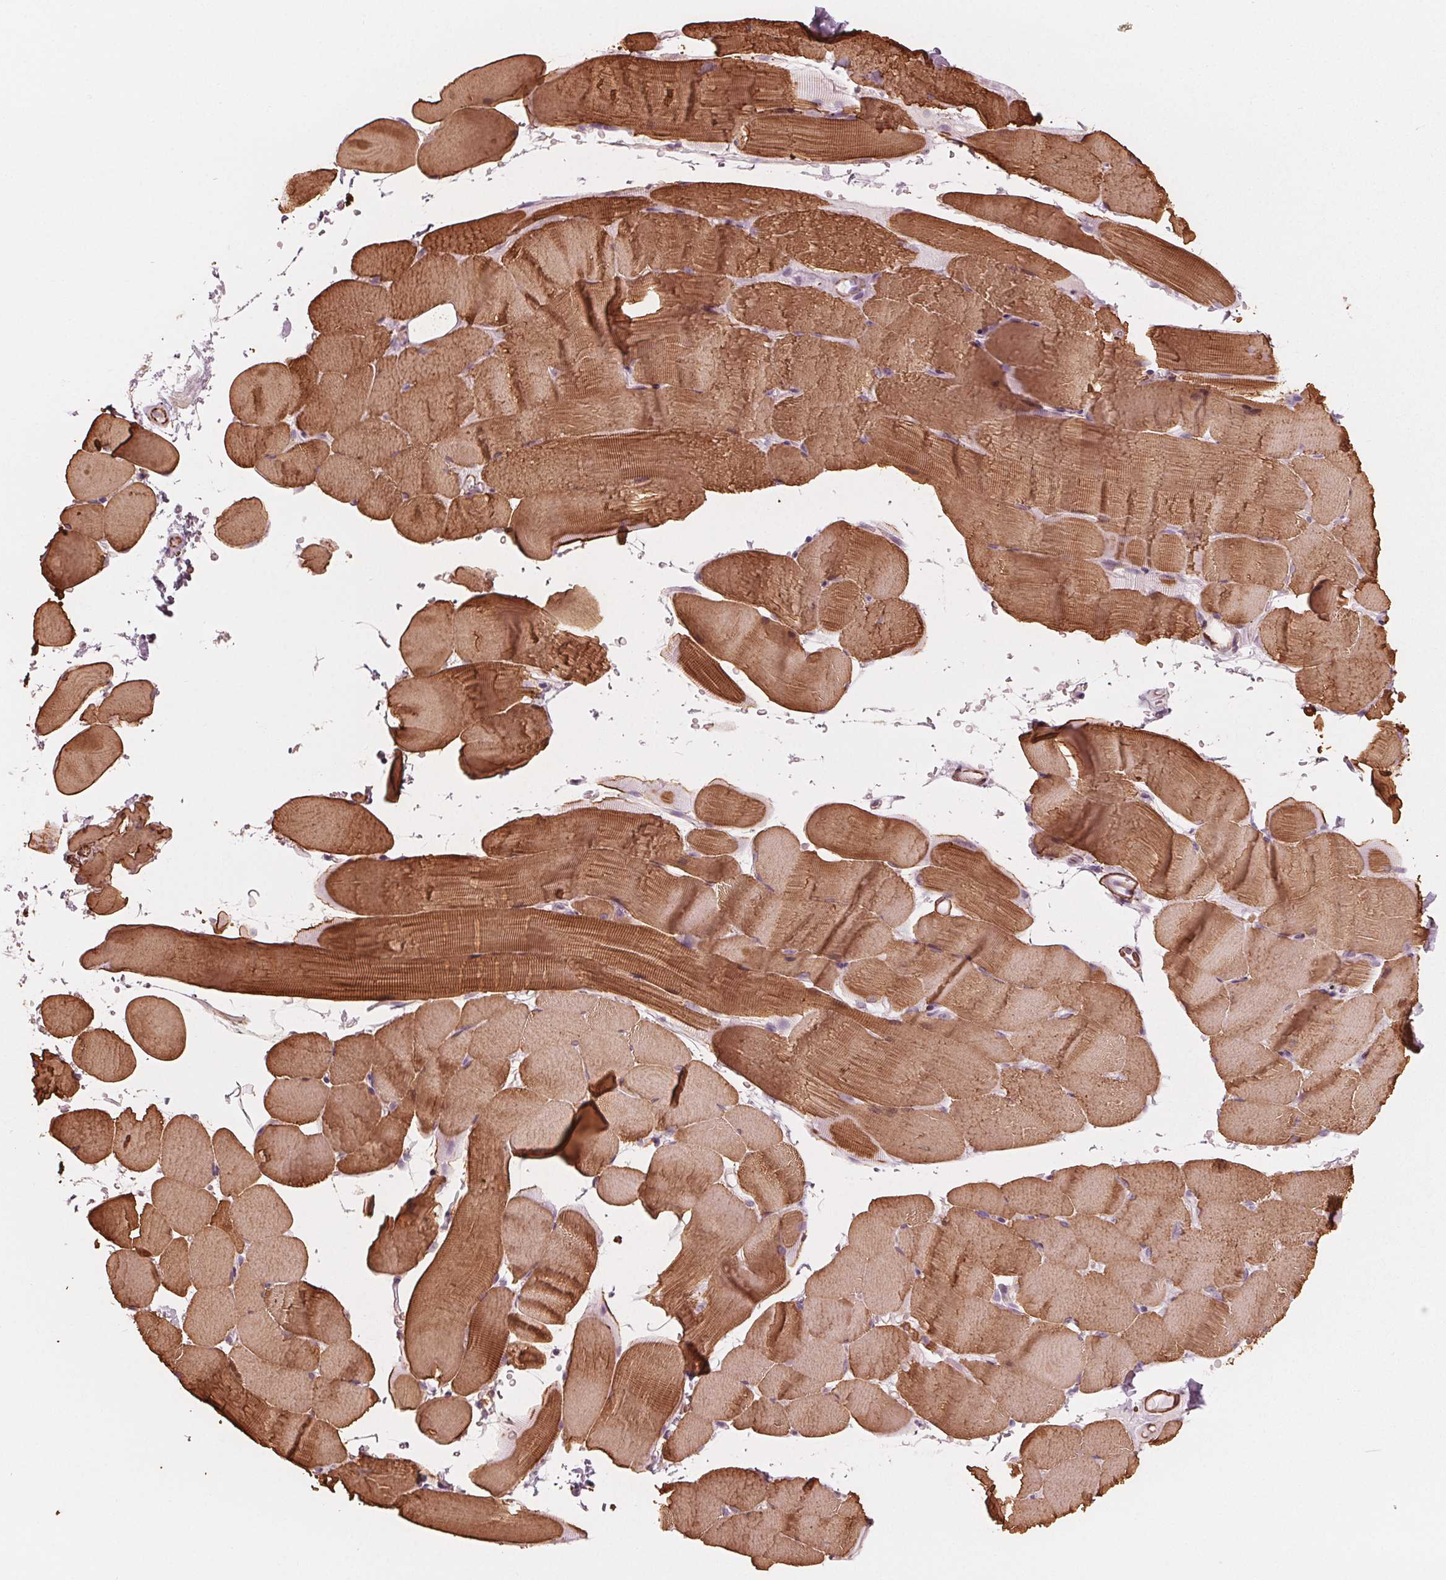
{"staining": {"intensity": "strong", "quantity": ">75%", "location": "cytoplasmic/membranous"}, "tissue": "skeletal muscle", "cell_type": "Myocytes", "image_type": "normal", "snomed": [{"axis": "morphology", "description": "Normal tissue, NOS"}, {"axis": "topography", "description": "Skeletal muscle"}], "caption": "IHC (DAB) staining of normal human skeletal muscle reveals strong cytoplasmic/membranous protein expression in approximately >75% of myocytes.", "gene": "MIER3", "patient": {"sex": "female", "age": 37}}